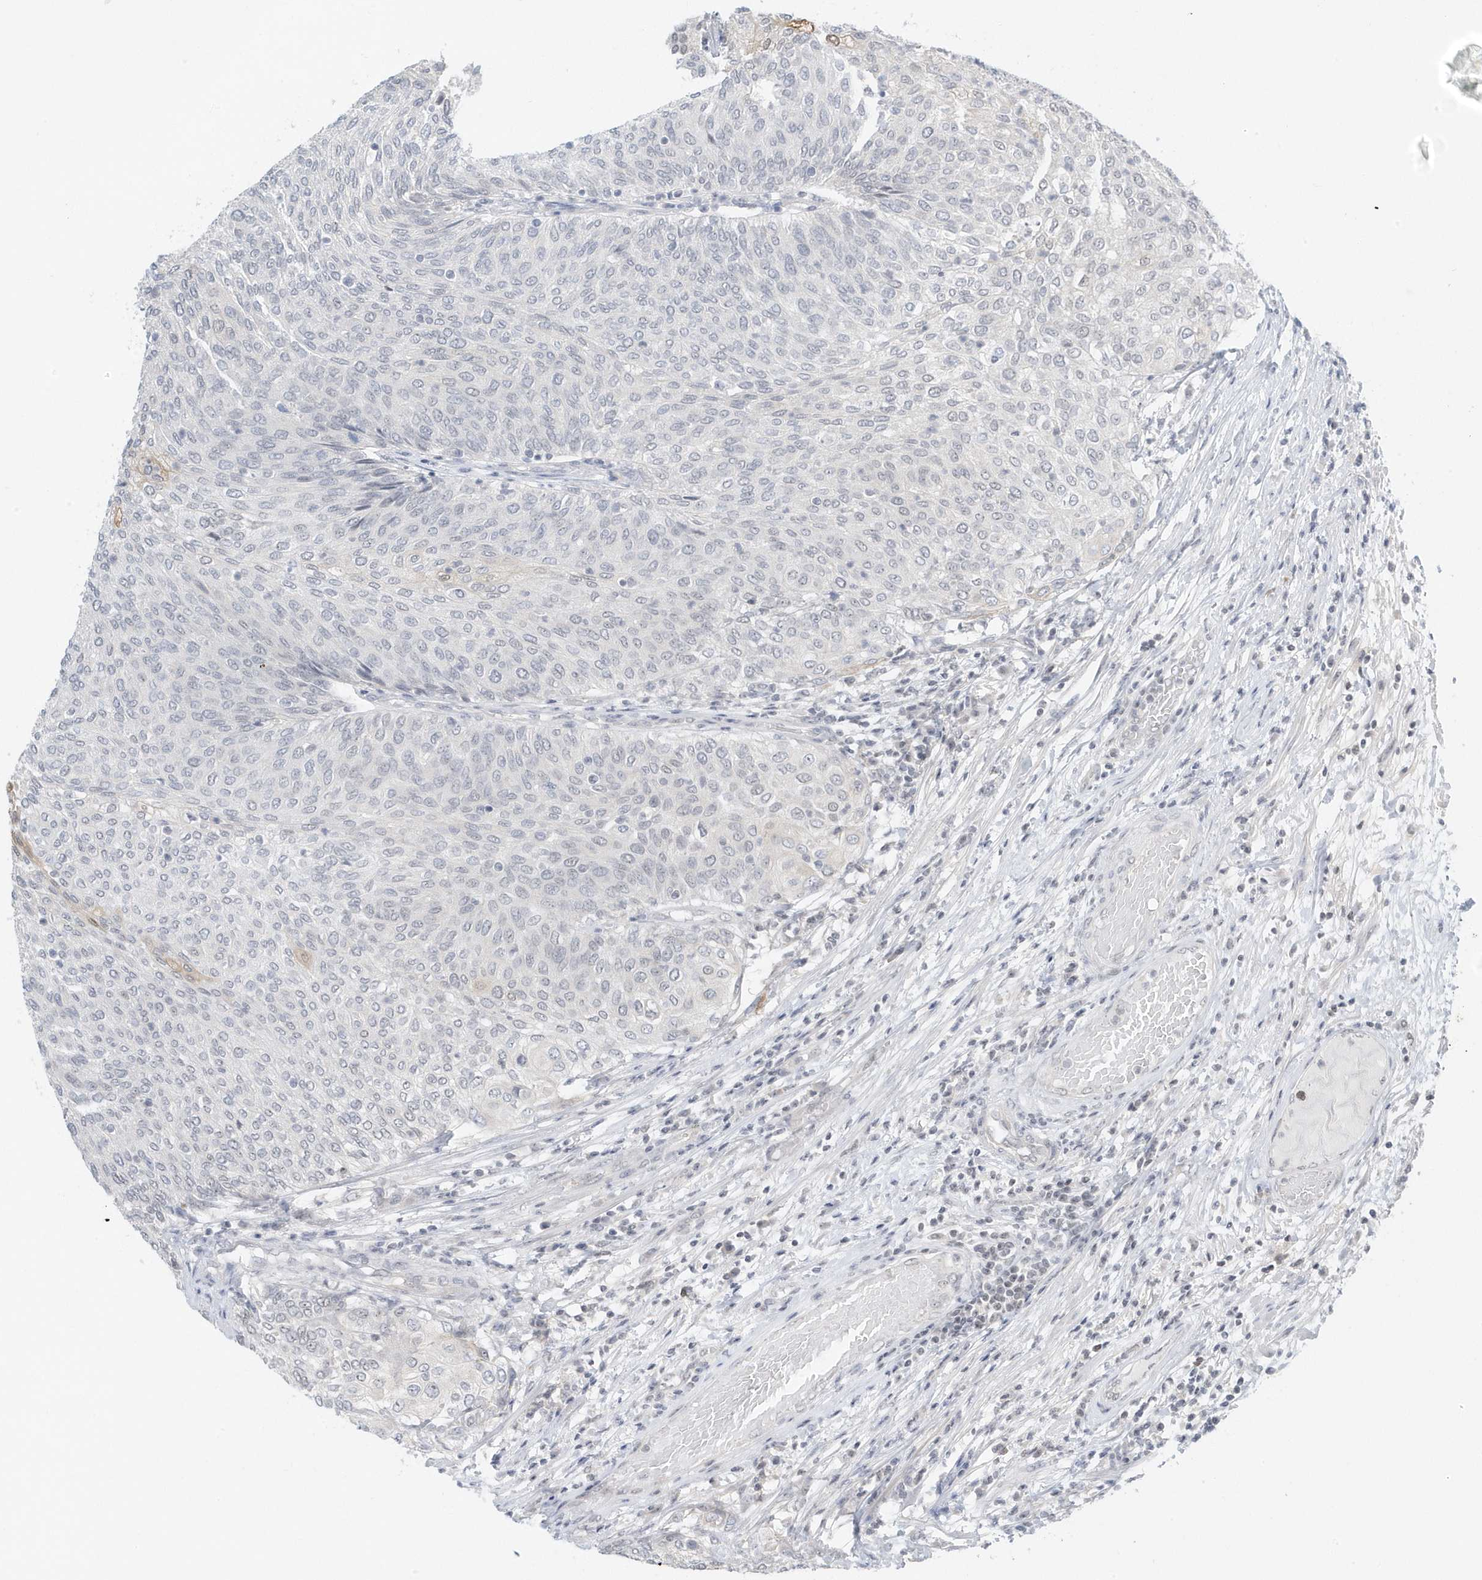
{"staining": {"intensity": "negative", "quantity": "none", "location": "none"}, "tissue": "urothelial cancer", "cell_type": "Tumor cells", "image_type": "cancer", "snomed": [{"axis": "morphology", "description": "Urothelial carcinoma, Low grade"}, {"axis": "topography", "description": "Urinary bladder"}], "caption": "Immunohistochemistry micrograph of human urothelial carcinoma (low-grade) stained for a protein (brown), which exhibits no expression in tumor cells. (Brightfield microscopy of DAB (3,3'-diaminobenzidine) immunohistochemistry (IHC) at high magnification).", "gene": "ZNF740", "patient": {"sex": "female", "age": 79}}